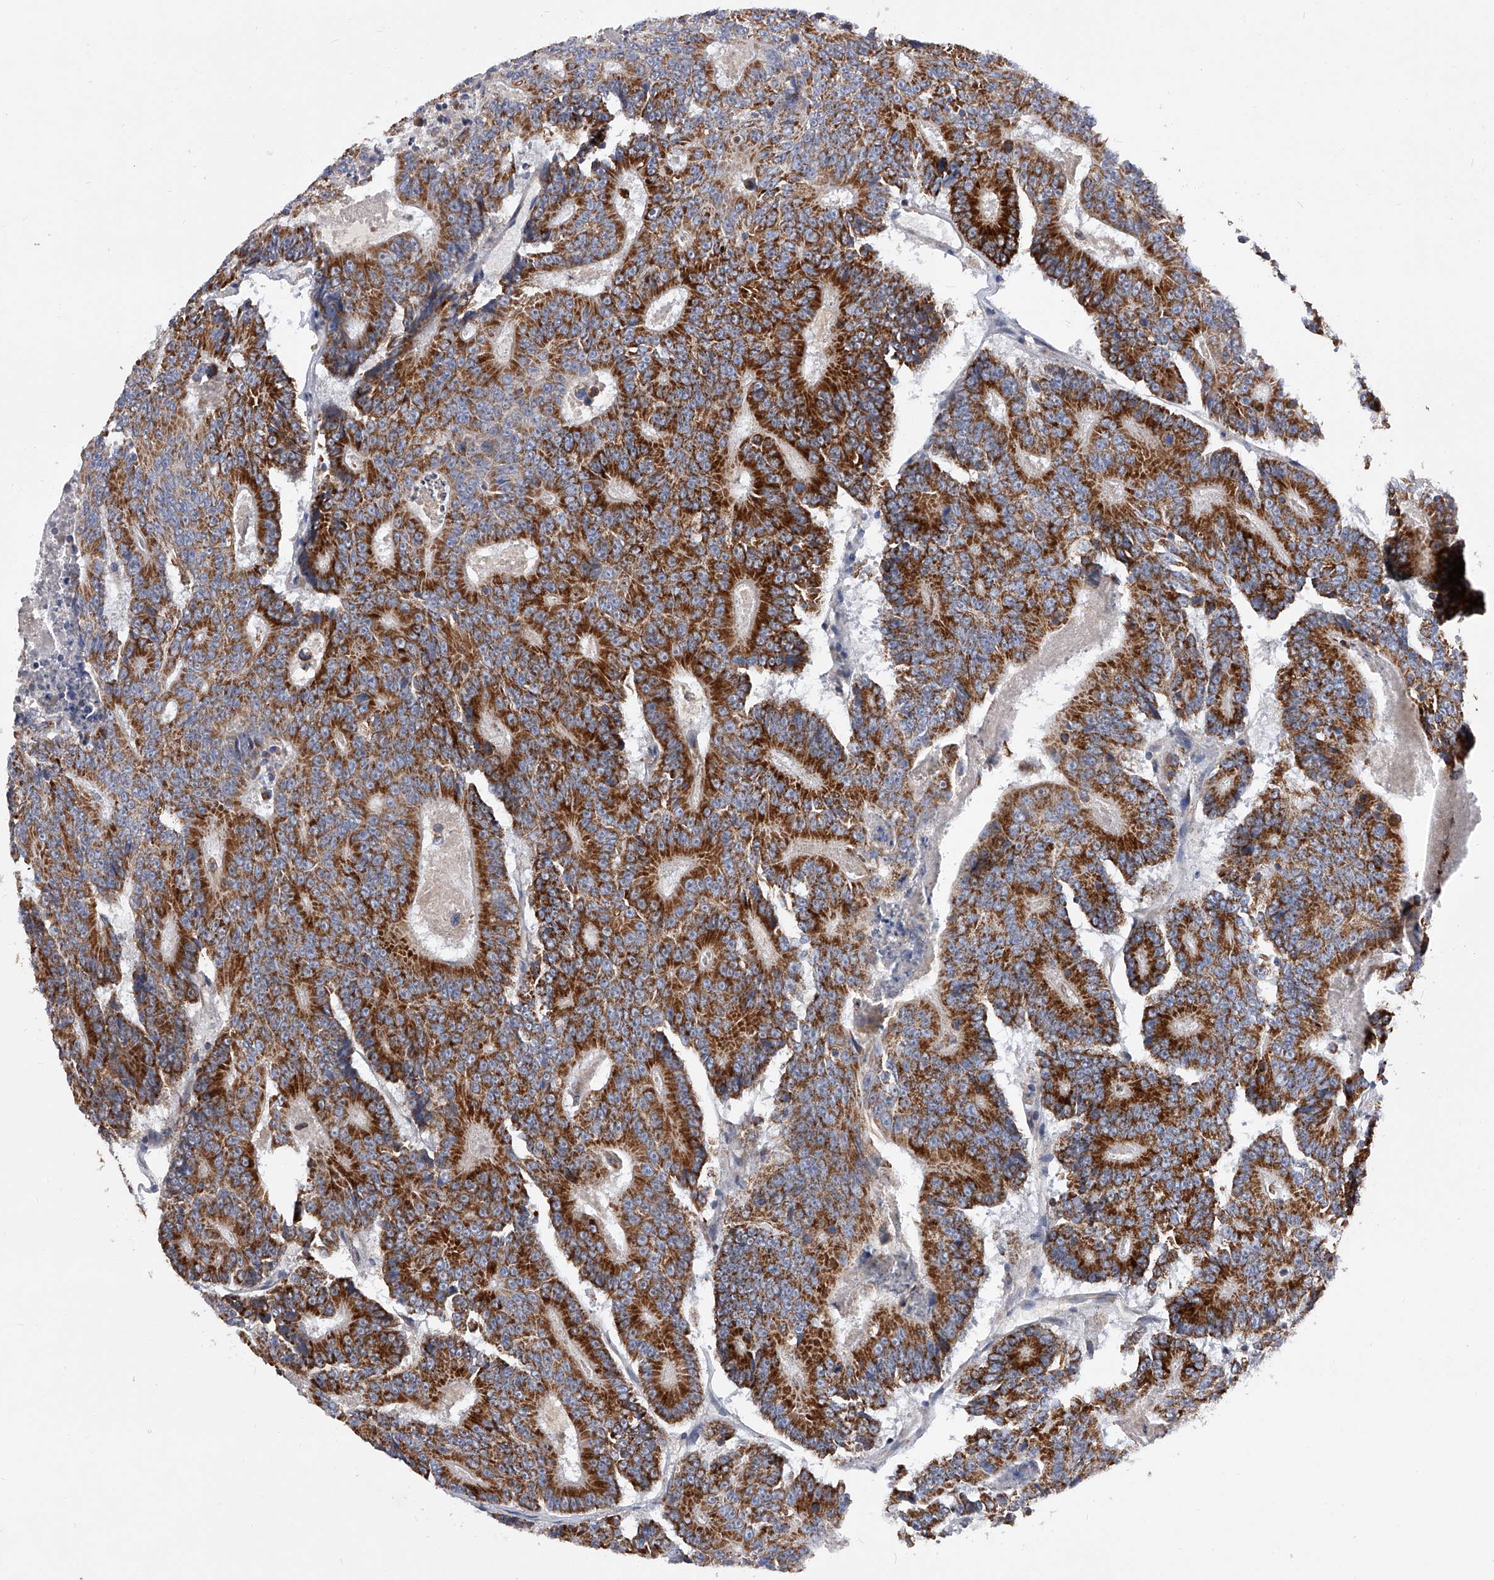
{"staining": {"intensity": "strong", "quantity": ">75%", "location": "cytoplasmic/membranous"}, "tissue": "colorectal cancer", "cell_type": "Tumor cells", "image_type": "cancer", "snomed": [{"axis": "morphology", "description": "Adenocarcinoma, NOS"}, {"axis": "topography", "description": "Colon"}], "caption": "This histopathology image reveals immunohistochemistry staining of human colorectal adenocarcinoma, with high strong cytoplasmic/membranous positivity in approximately >75% of tumor cells.", "gene": "PDSS2", "patient": {"sex": "male", "age": 83}}